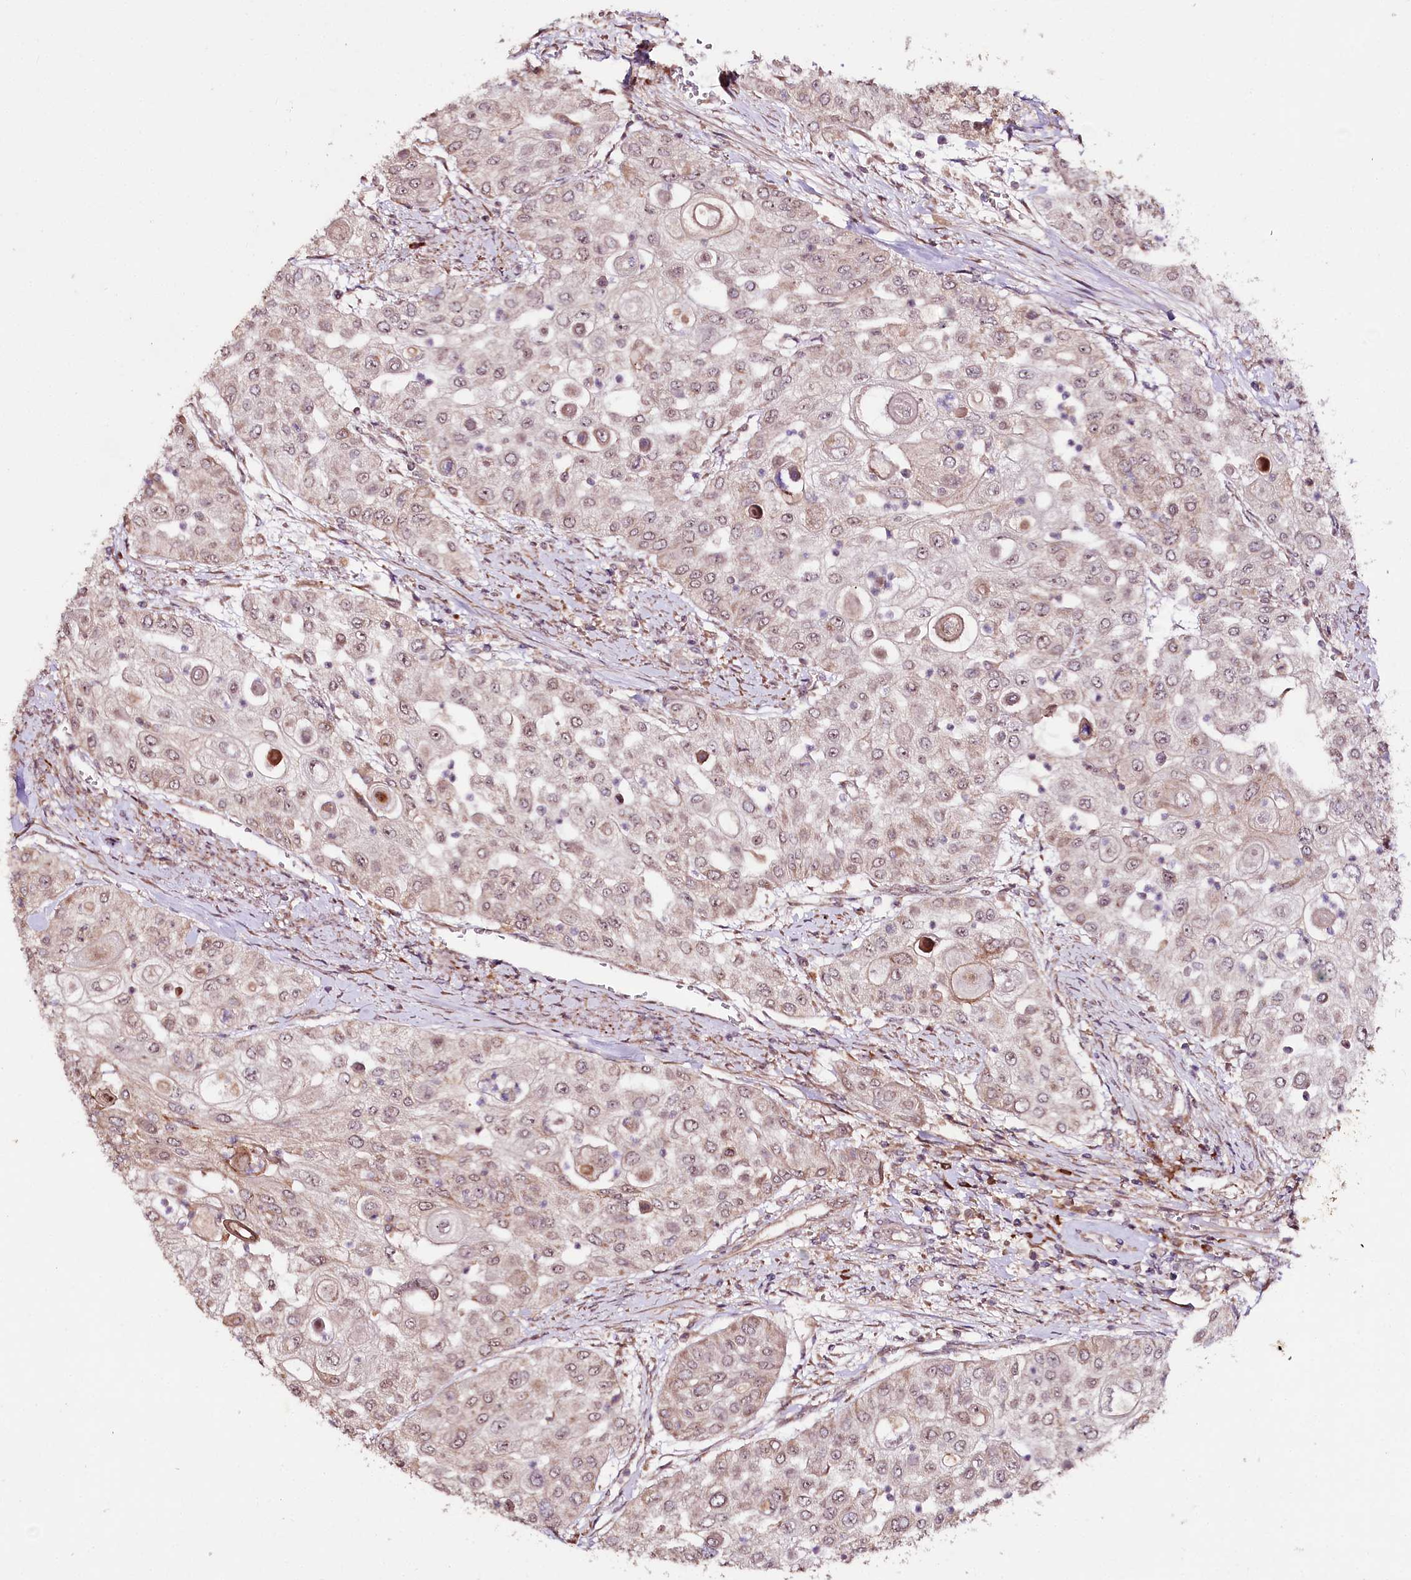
{"staining": {"intensity": "weak", "quantity": "25%-75%", "location": "cytoplasmic/membranous,nuclear"}, "tissue": "urothelial cancer", "cell_type": "Tumor cells", "image_type": "cancer", "snomed": [{"axis": "morphology", "description": "Urothelial carcinoma, High grade"}, {"axis": "topography", "description": "Urinary bladder"}], "caption": "Urothelial cancer was stained to show a protein in brown. There is low levels of weak cytoplasmic/membranous and nuclear staining in about 25%-75% of tumor cells.", "gene": "DMP1", "patient": {"sex": "female", "age": 79}}